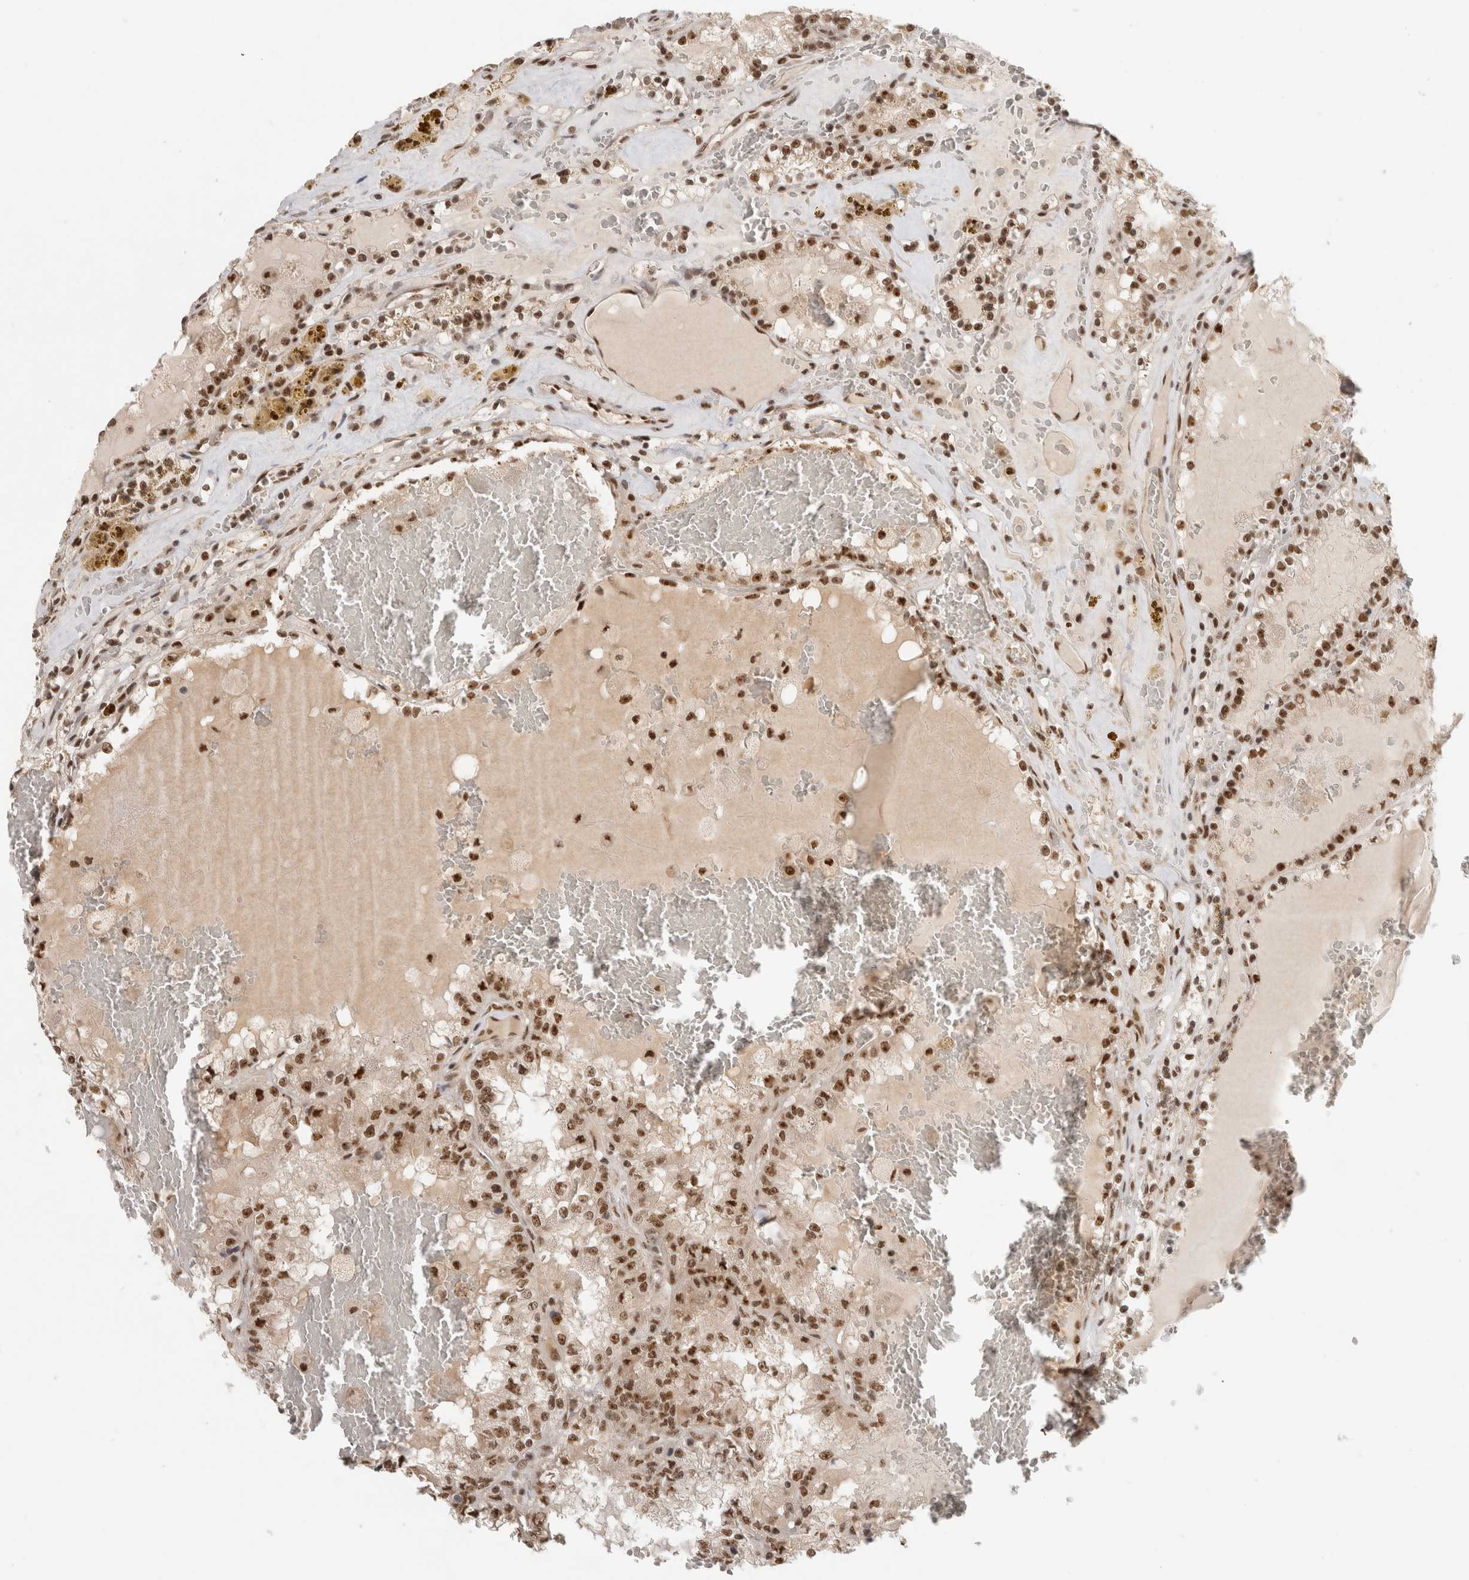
{"staining": {"intensity": "moderate", "quantity": ">75%", "location": "nuclear"}, "tissue": "renal cancer", "cell_type": "Tumor cells", "image_type": "cancer", "snomed": [{"axis": "morphology", "description": "Adenocarcinoma, NOS"}, {"axis": "topography", "description": "Kidney"}], "caption": "Approximately >75% of tumor cells in human adenocarcinoma (renal) reveal moderate nuclear protein expression as visualized by brown immunohistochemical staining.", "gene": "EBNA1BP2", "patient": {"sex": "female", "age": 56}}